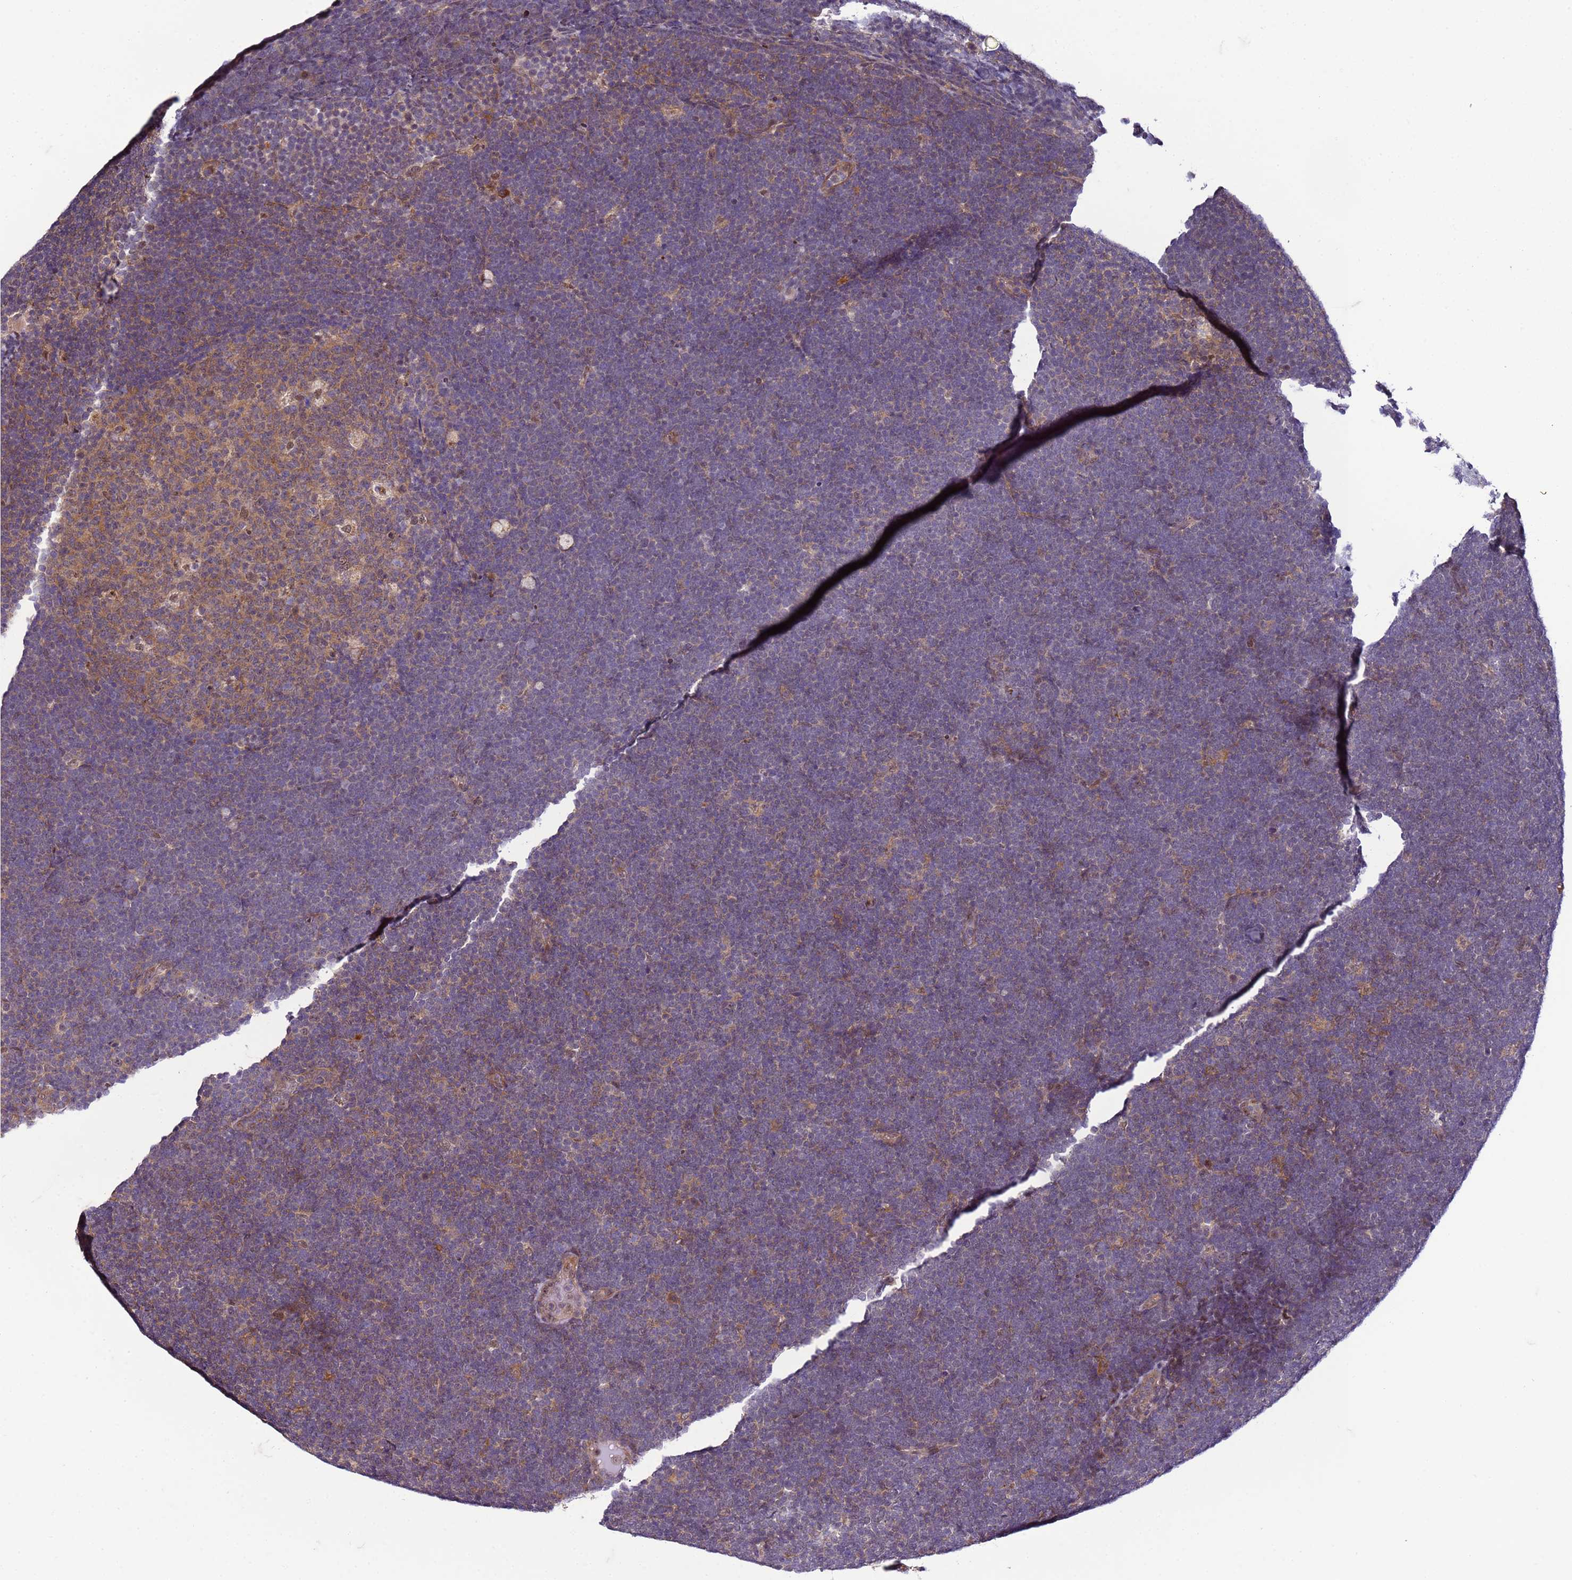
{"staining": {"intensity": "weak", "quantity": "<25%", "location": "nuclear"}, "tissue": "lymphoma", "cell_type": "Tumor cells", "image_type": "cancer", "snomed": [{"axis": "morphology", "description": "Malignant lymphoma, non-Hodgkin's type, High grade"}, {"axis": "topography", "description": "Lymph node"}], "caption": "Tumor cells are negative for protein expression in human lymphoma.", "gene": "GEN1", "patient": {"sex": "male", "age": 13}}